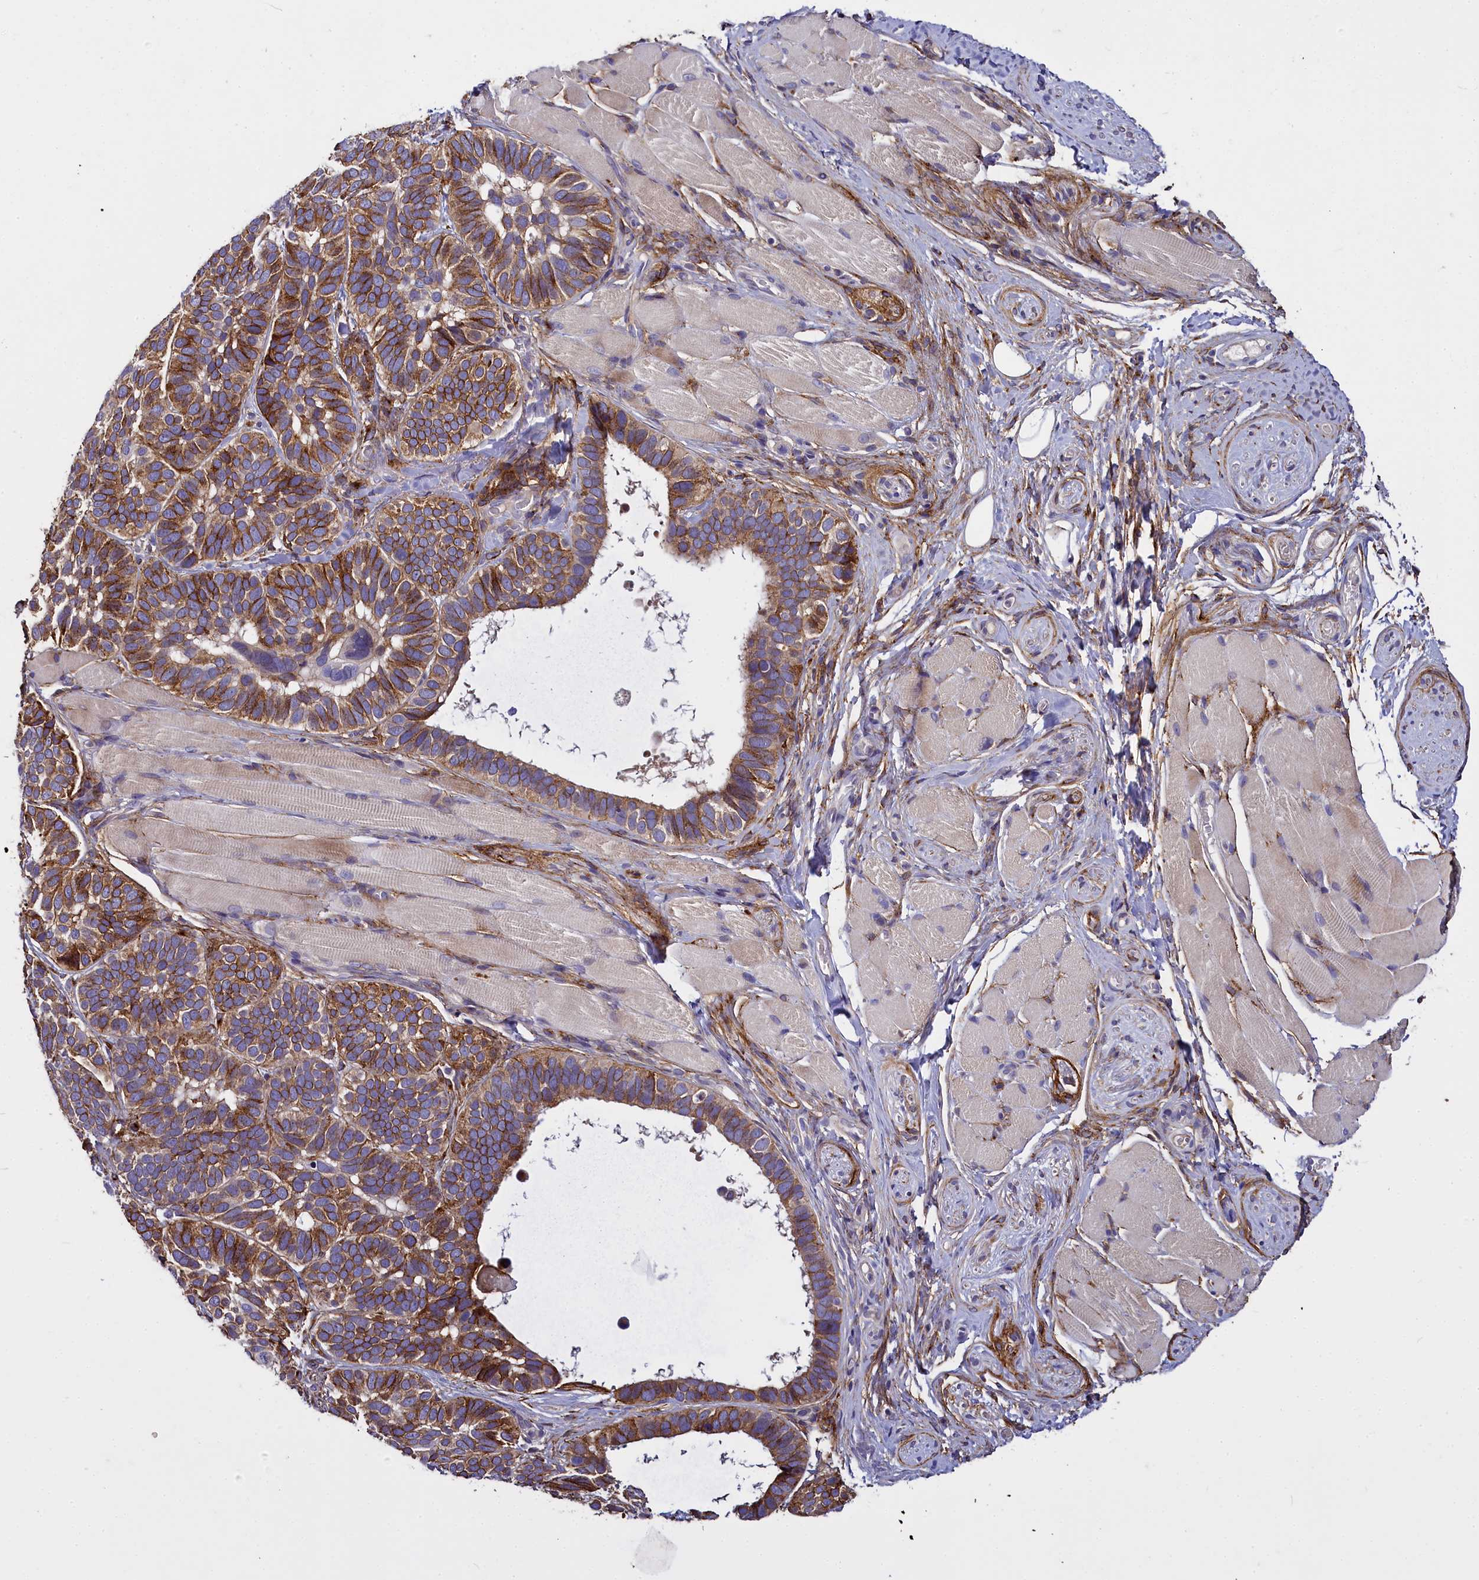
{"staining": {"intensity": "moderate", "quantity": ">75%", "location": "cytoplasmic/membranous"}, "tissue": "skin cancer", "cell_type": "Tumor cells", "image_type": "cancer", "snomed": [{"axis": "morphology", "description": "Basal cell carcinoma"}, {"axis": "topography", "description": "Skin"}], "caption": "Brown immunohistochemical staining in human skin cancer (basal cell carcinoma) exhibits moderate cytoplasmic/membranous positivity in approximately >75% of tumor cells.", "gene": "MRC2", "patient": {"sex": "male", "age": 62}}